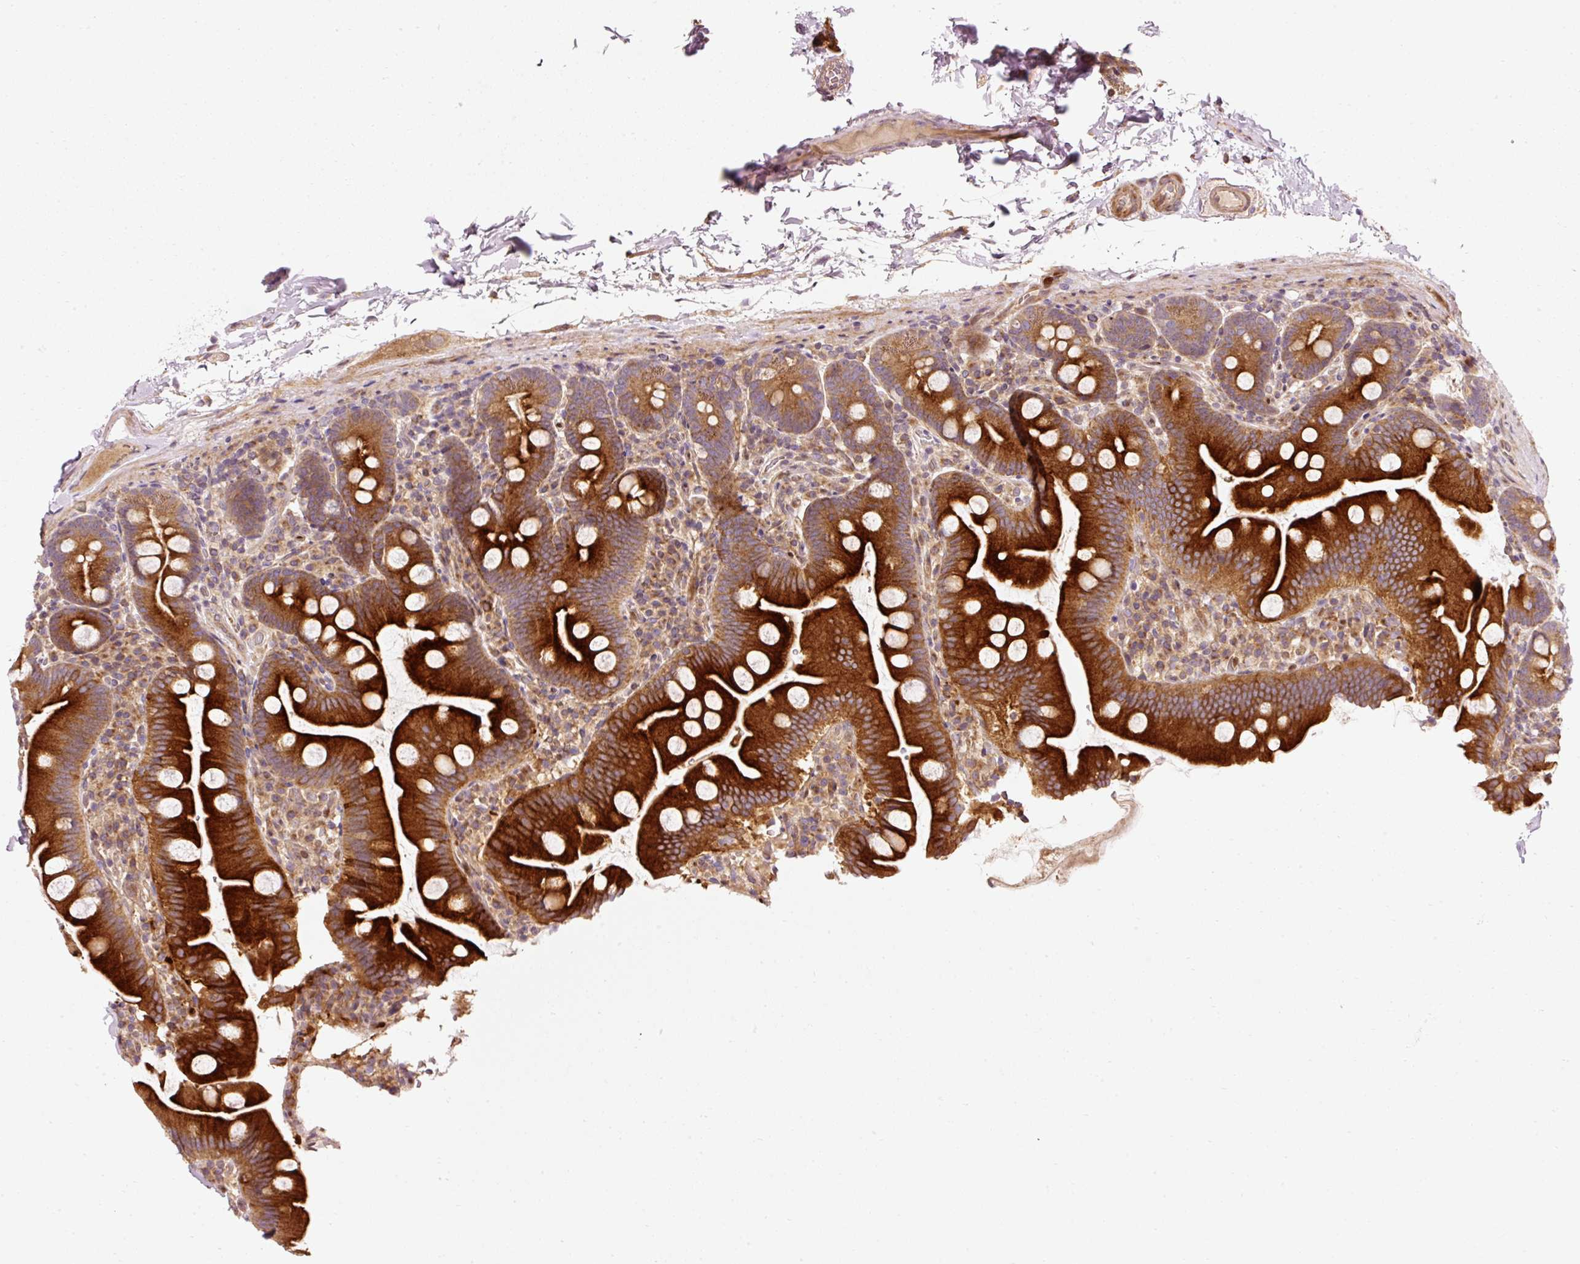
{"staining": {"intensity": "strong", "quantity": ">75%", "location": "cytoplasmic/membranous"}, "tissue": "small intestine", "cell_type": "Glandular cells", "image_type": "normal", "snomed": [{"axis": "morphology", "description": "Normal tissue, NOS"}, {"axis": "topography", "description": "Small intestine"}], "caption": "Benign small intestine was stained to show a protein in brown. There is high levels of strong cytoplasmic/membranous expression in approximately >75% of glandular cells. Ihc stains the protein of interest in brown and the nuclei are stained blue.", "gene": "NAPA", "patient": {"sex": "female", "age": 68}}